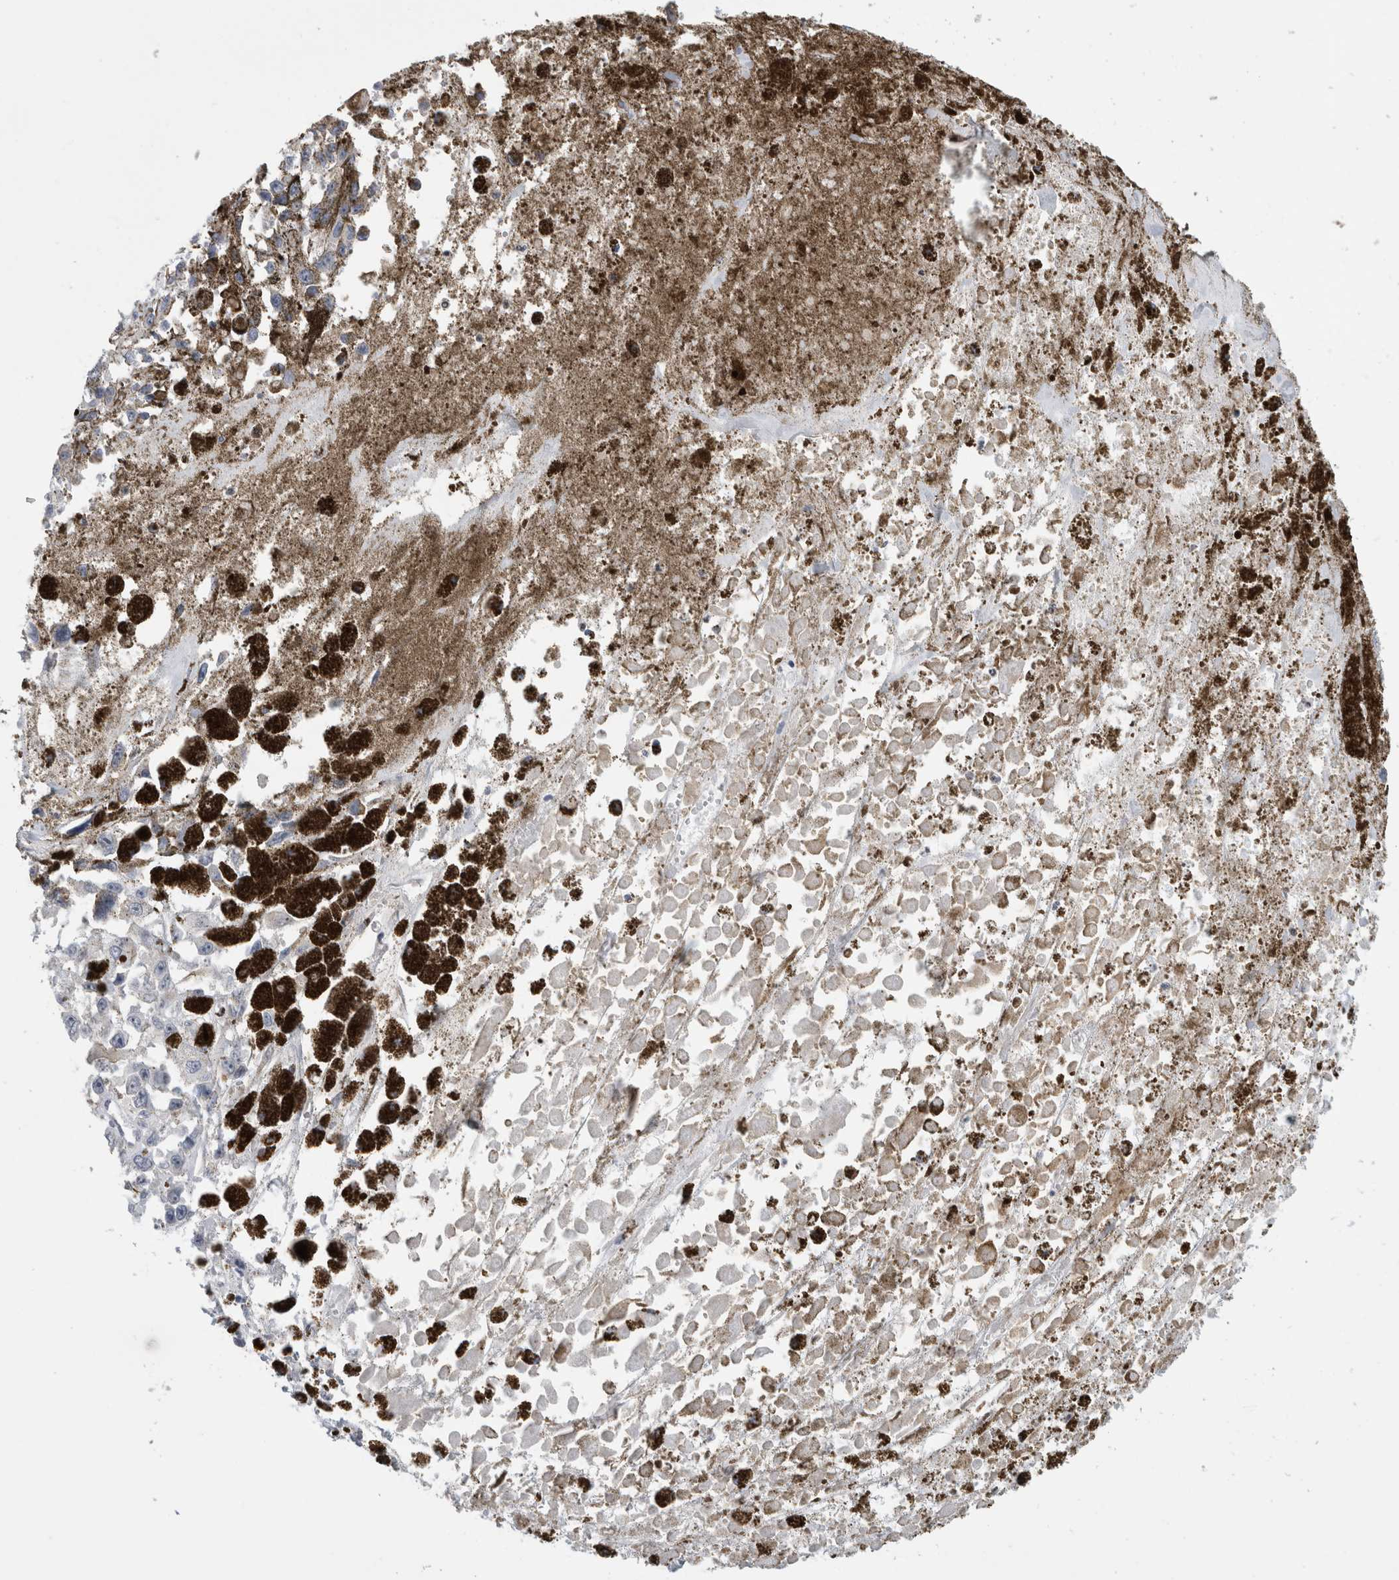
{"staining": {"intensity": "negative", "quantity": "none", "location": "none"}, "tissue": "melanoma", "cell_type": "Tumor cells", "image_type": "cancer", "snomed": [{"axis": "morphology", "description": "Malignant melanoma, Metastatic site"}, {"axis": "topography", "description": "Lymph node"}], "caption": "Melanoma was stained to show a protein in brown. There is no significant positivity in tumor cells.", "gene": "SLC20A2", "patient": {"sex": "male", "age": 59}}